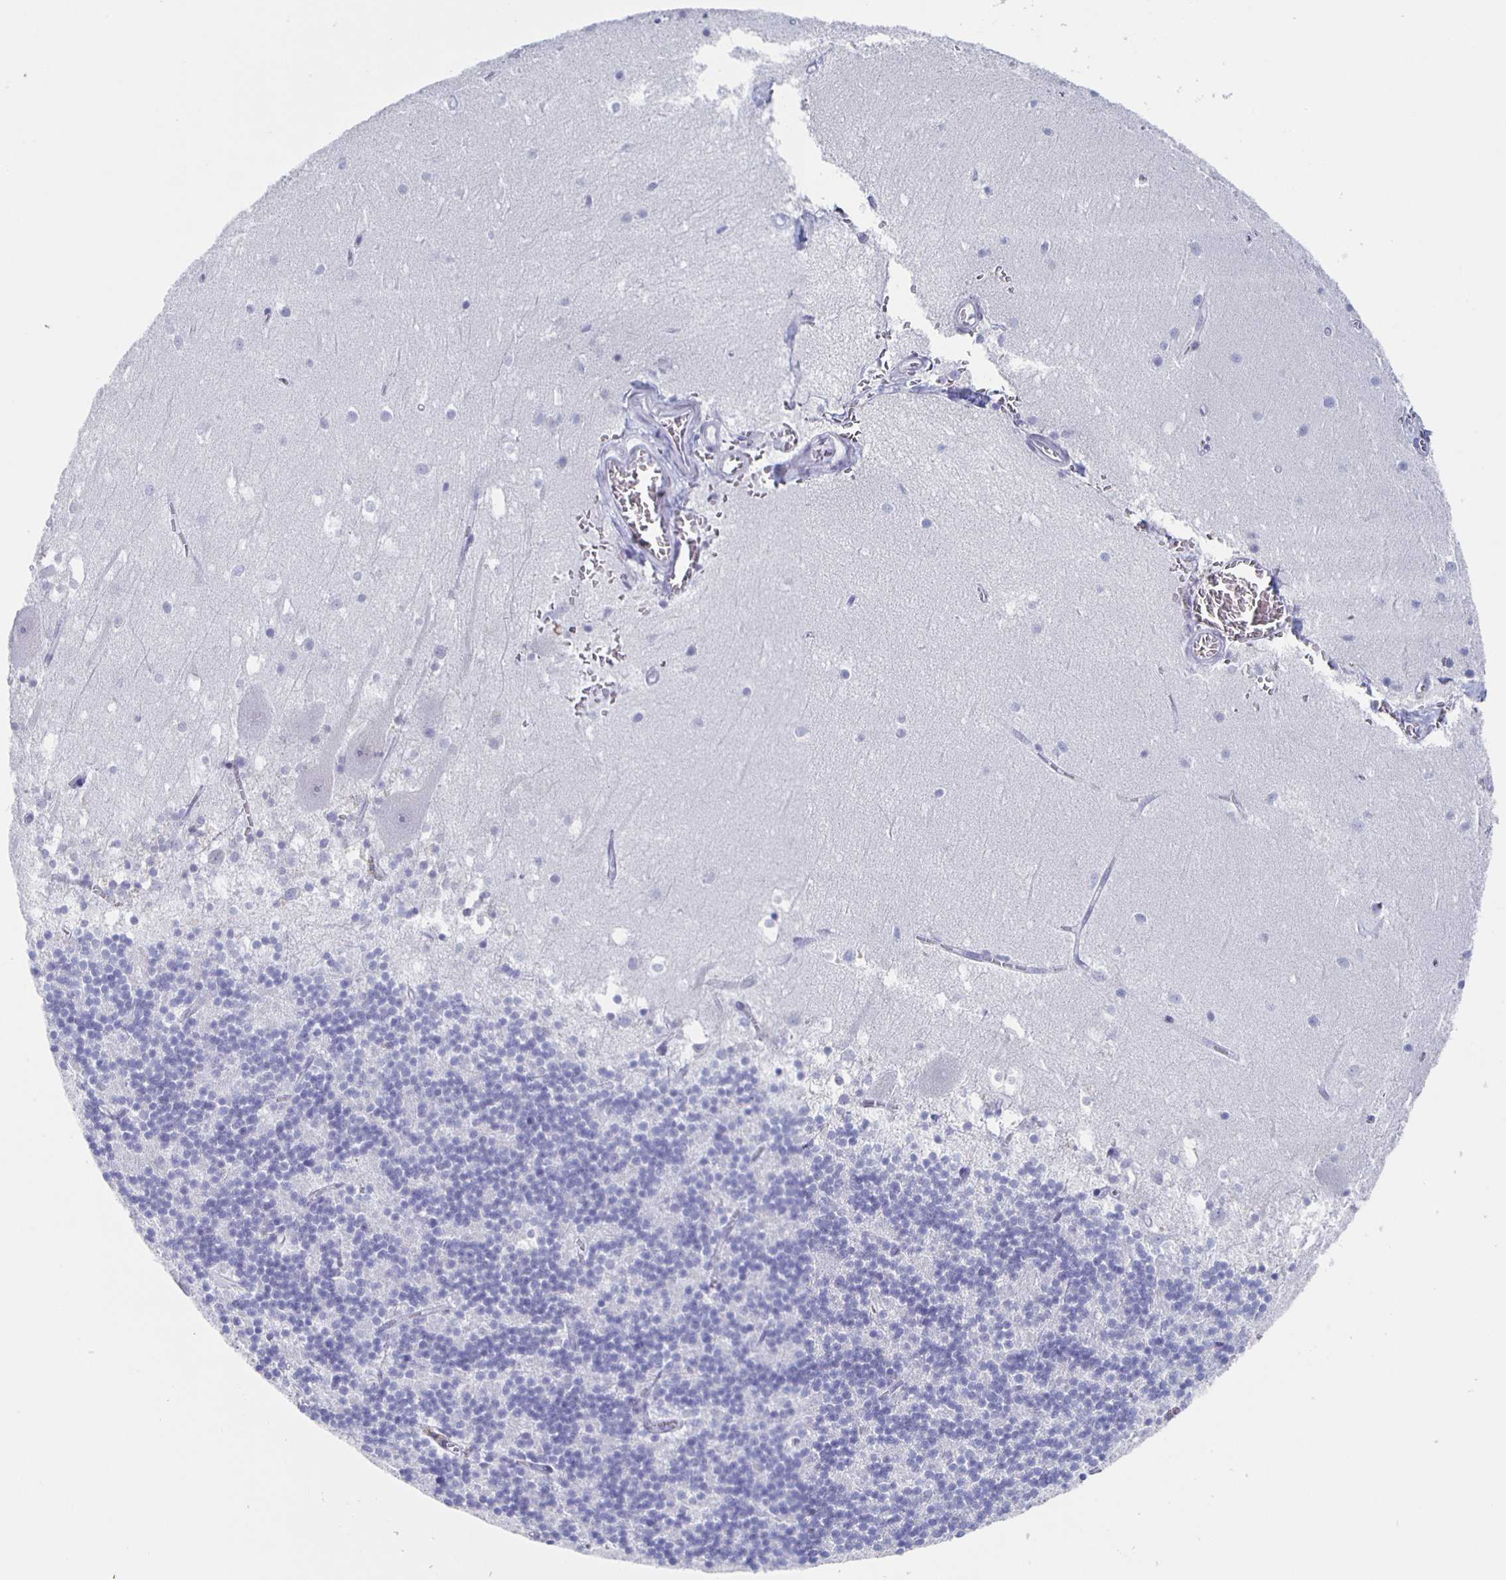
{"staining": {"intensity": "negative", "quantity": "none", "location": "none"}, "tissue": "cerebellum", "cell_type": "Cells in granular layer", "image_type": "normal", "snomed": [{"axis": "morphology", "description": "Normal tissue, NOS"}, {"axis": "topography", "description": "Cerebellum"}], "caption": "Immunohistochemistry (IHC) of unremarkable human cerebellum reveals no staining in cells in granular layer.", "gene": "CCDC17", "patient": {"sex": "male", "age": 54}}